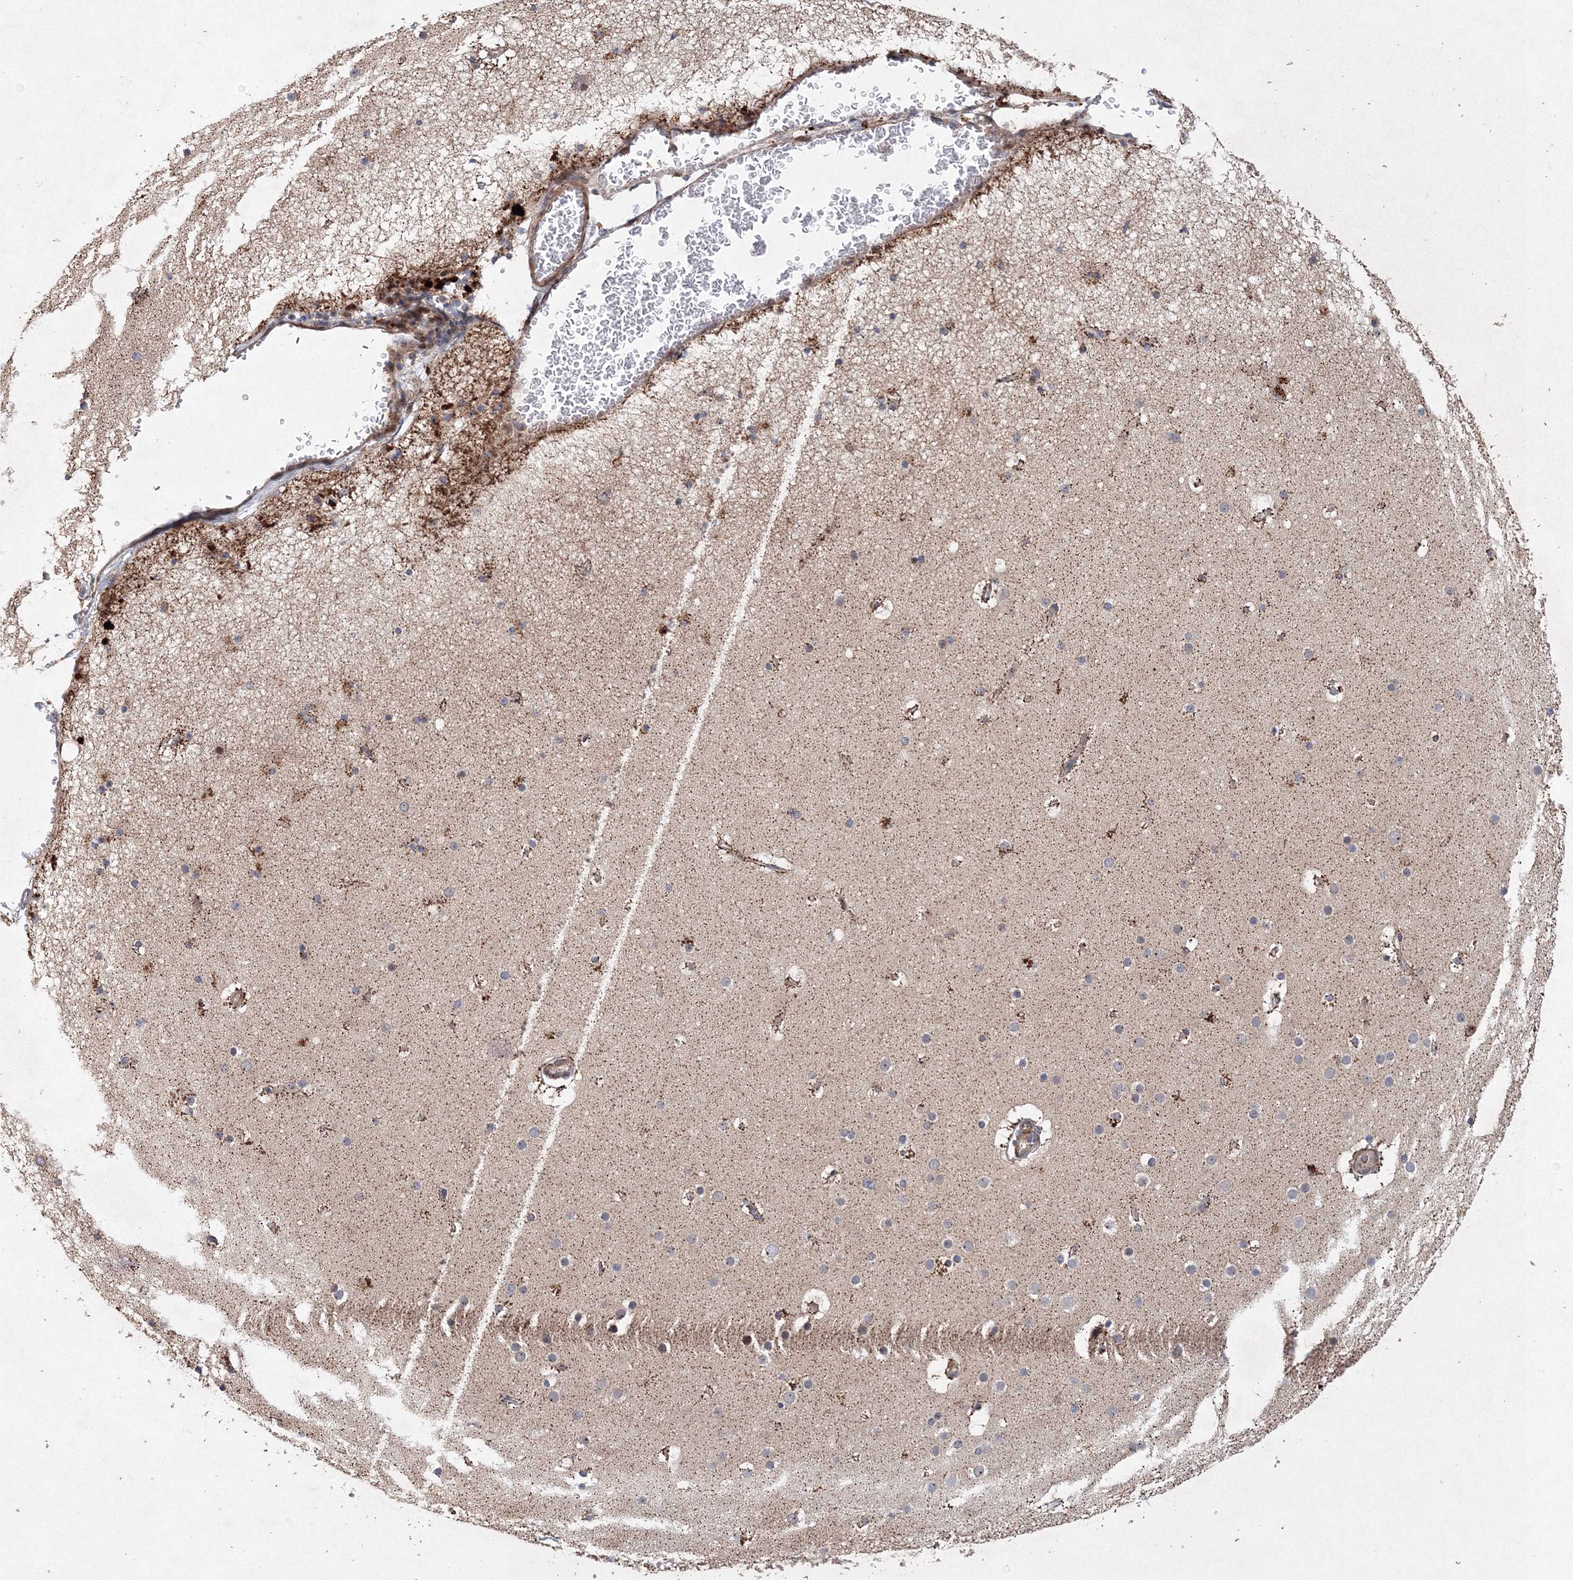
{"staining": {"intensity": "negative", "quantity": "none", "location": "none"}, "tissue": "cerebral cortex", "cell_type": "Endothelial cells", "image_type": "normal", "snomed": [{"axis": "morphology", "description": "Normal tissue, NOS"}, {"axis": "topography", "description": "Cerebral cortex"}], "caption": "IHC micrograph of benign cerebral cortex: cerebral cortex stained with DAB displays no significant protein staining in endothelial cells. The staining is performed using DAB brown chromogen with nuclei counter-stained in using hematoxylin.", "gene": "ANKAR", "patient": {"sex": "male", "age": 57}}